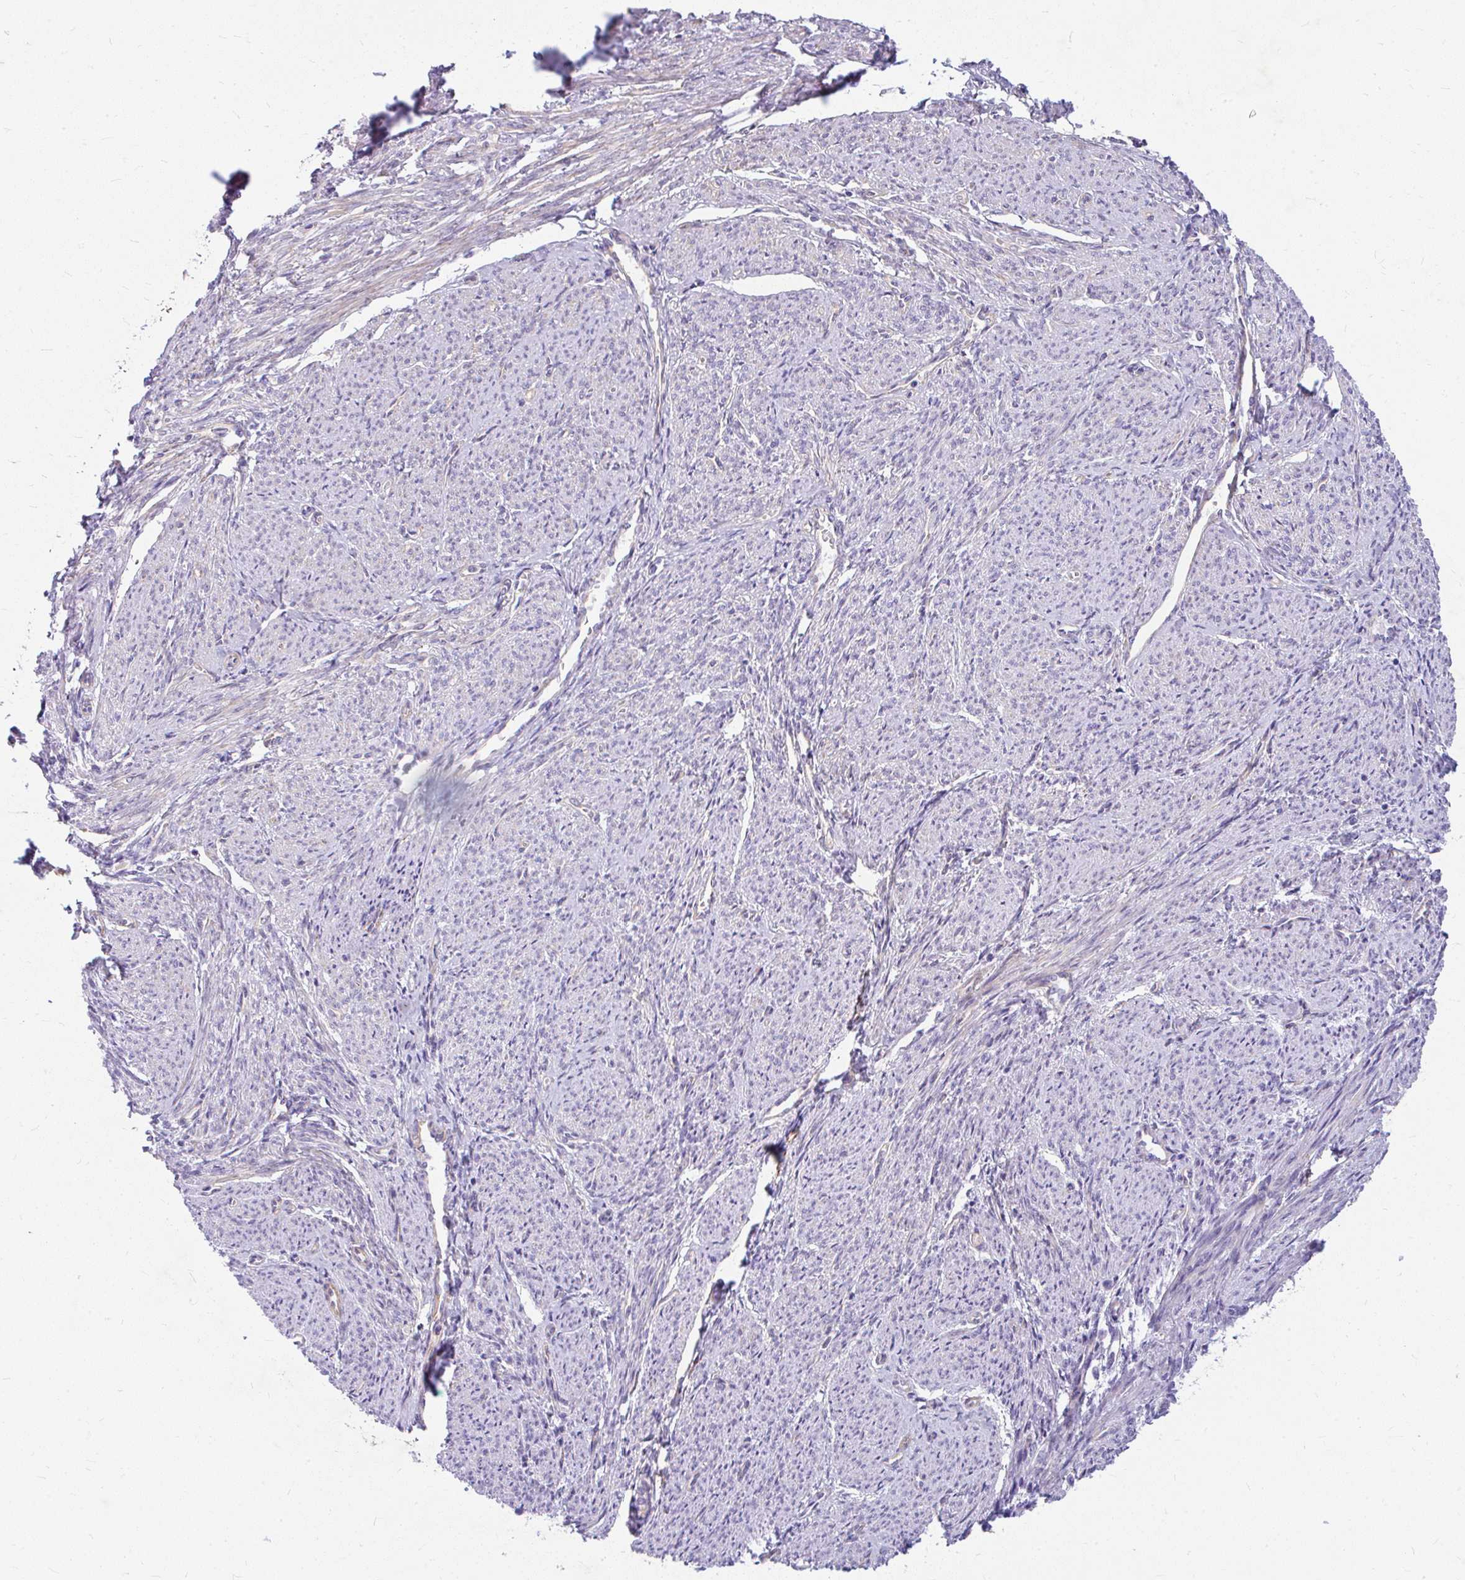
{"staining": {"intensity": "moderate", "quantity": "25%-75%", "location": "cytoplasmic/membranous"}, "tissue": "smooth muscle", "cell_type": "Smooth muscle cells", "image_type": "normal", "snomed": [{"axis": "morphology", "description": "Normal tissue, NOS"}, {"axis": "topography", "description": "Smooth muscle"}], "caption": "Protein expression analysis of normal human smooth muscle reveals moderate cytoplasmic/membranous positivity in about 25%-75% of smooth muscle cells.", "gene": "FAM83C", "patient": {"sex": "female", "age": 65}}